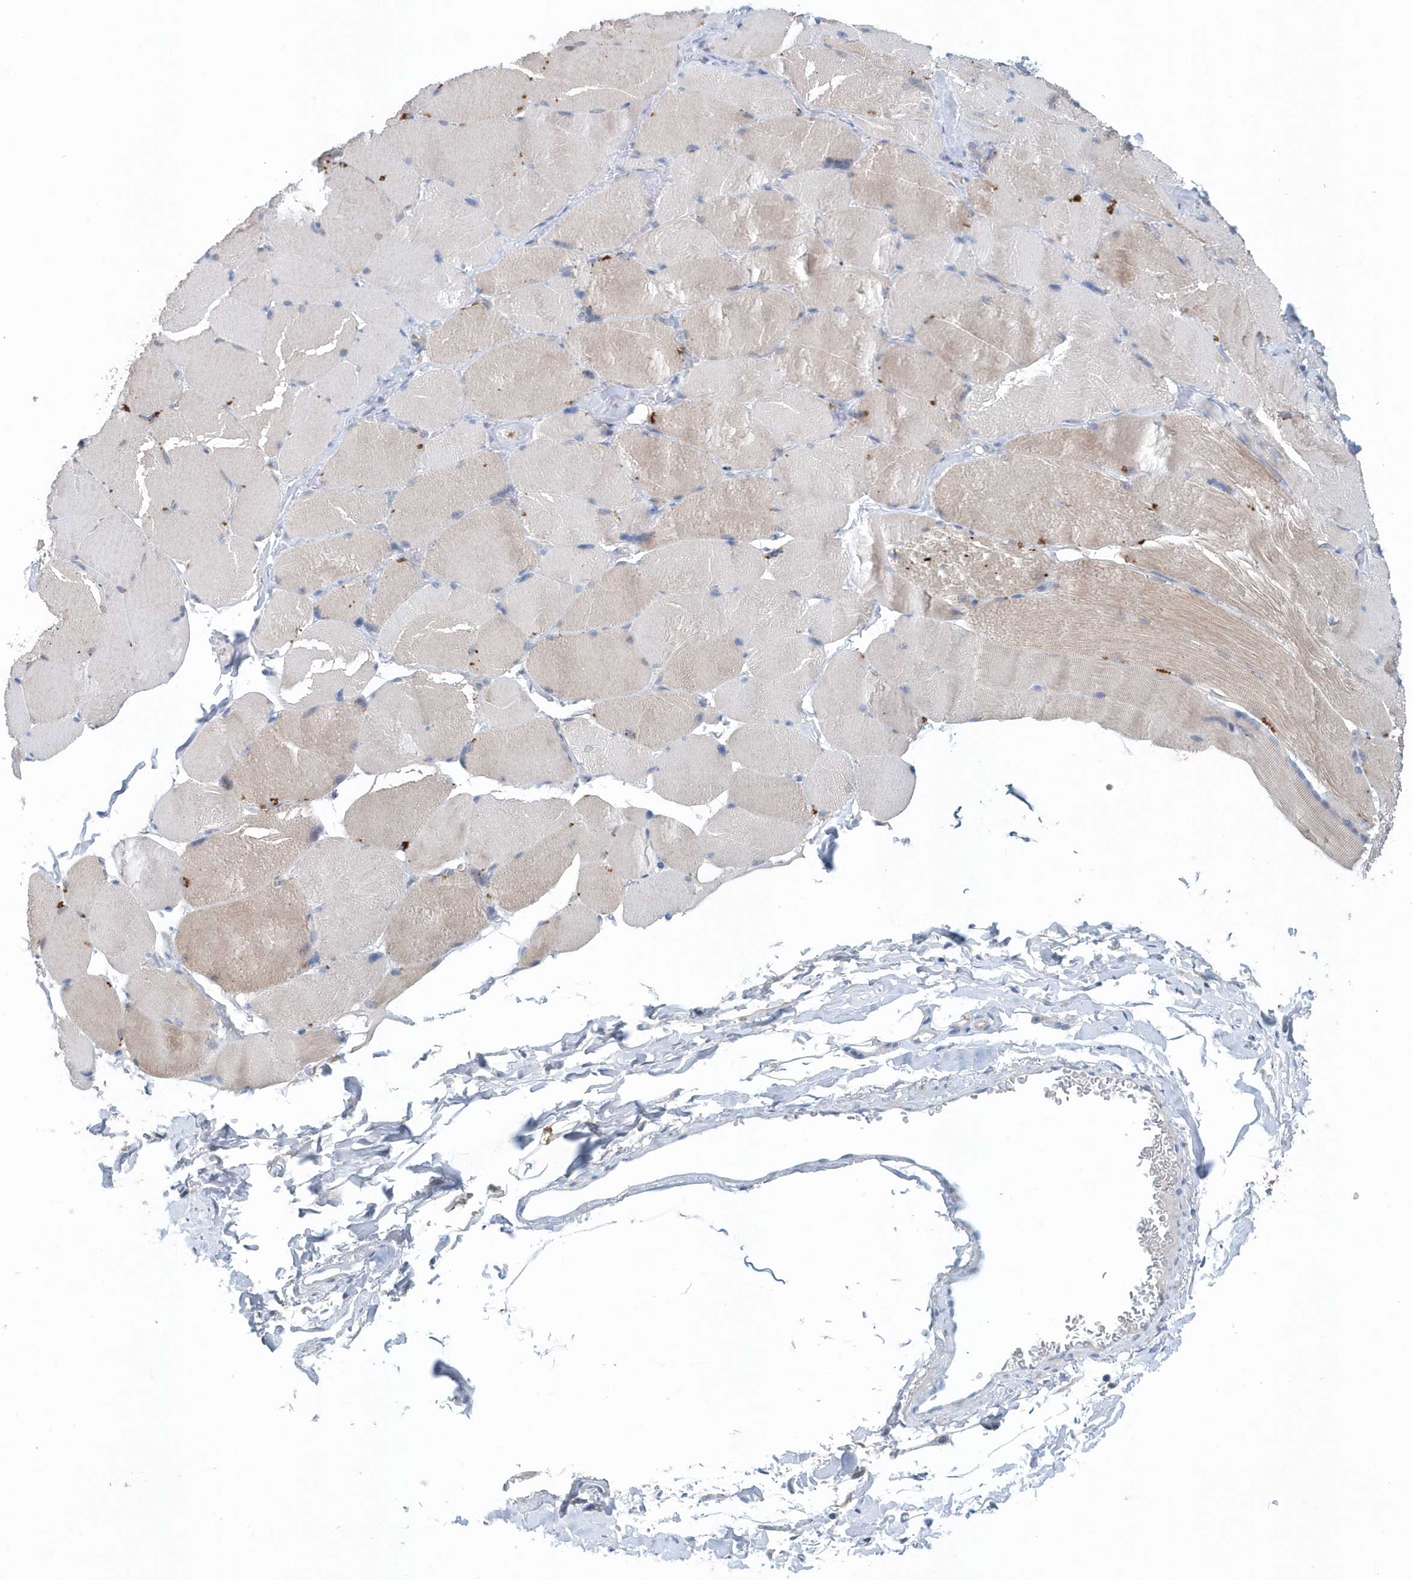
{"staining": {"intensity": "weak", "quantity": "25%-75%", "location": "cytoplasmic/membranous"}, "tissue": "skeletal muscle", "cell_type": "Myocytes", "image_type": "normal", "snomed": [{"axis": "morphology", "description": "Normal tissue, NOS"}, {"axis": "topography", "description": "Skin"}, {"axis": "topography", "description": "Skeletal muscle"}], "caption": "About 25%-75% of myocytes in unremarkable skeletal muscle show weak cytoplasmic/membranous protein staining as visualized by brown immunohistochemical staining.", "gene": "PFN2", "patient": {"sex": "male", "age": 83}}